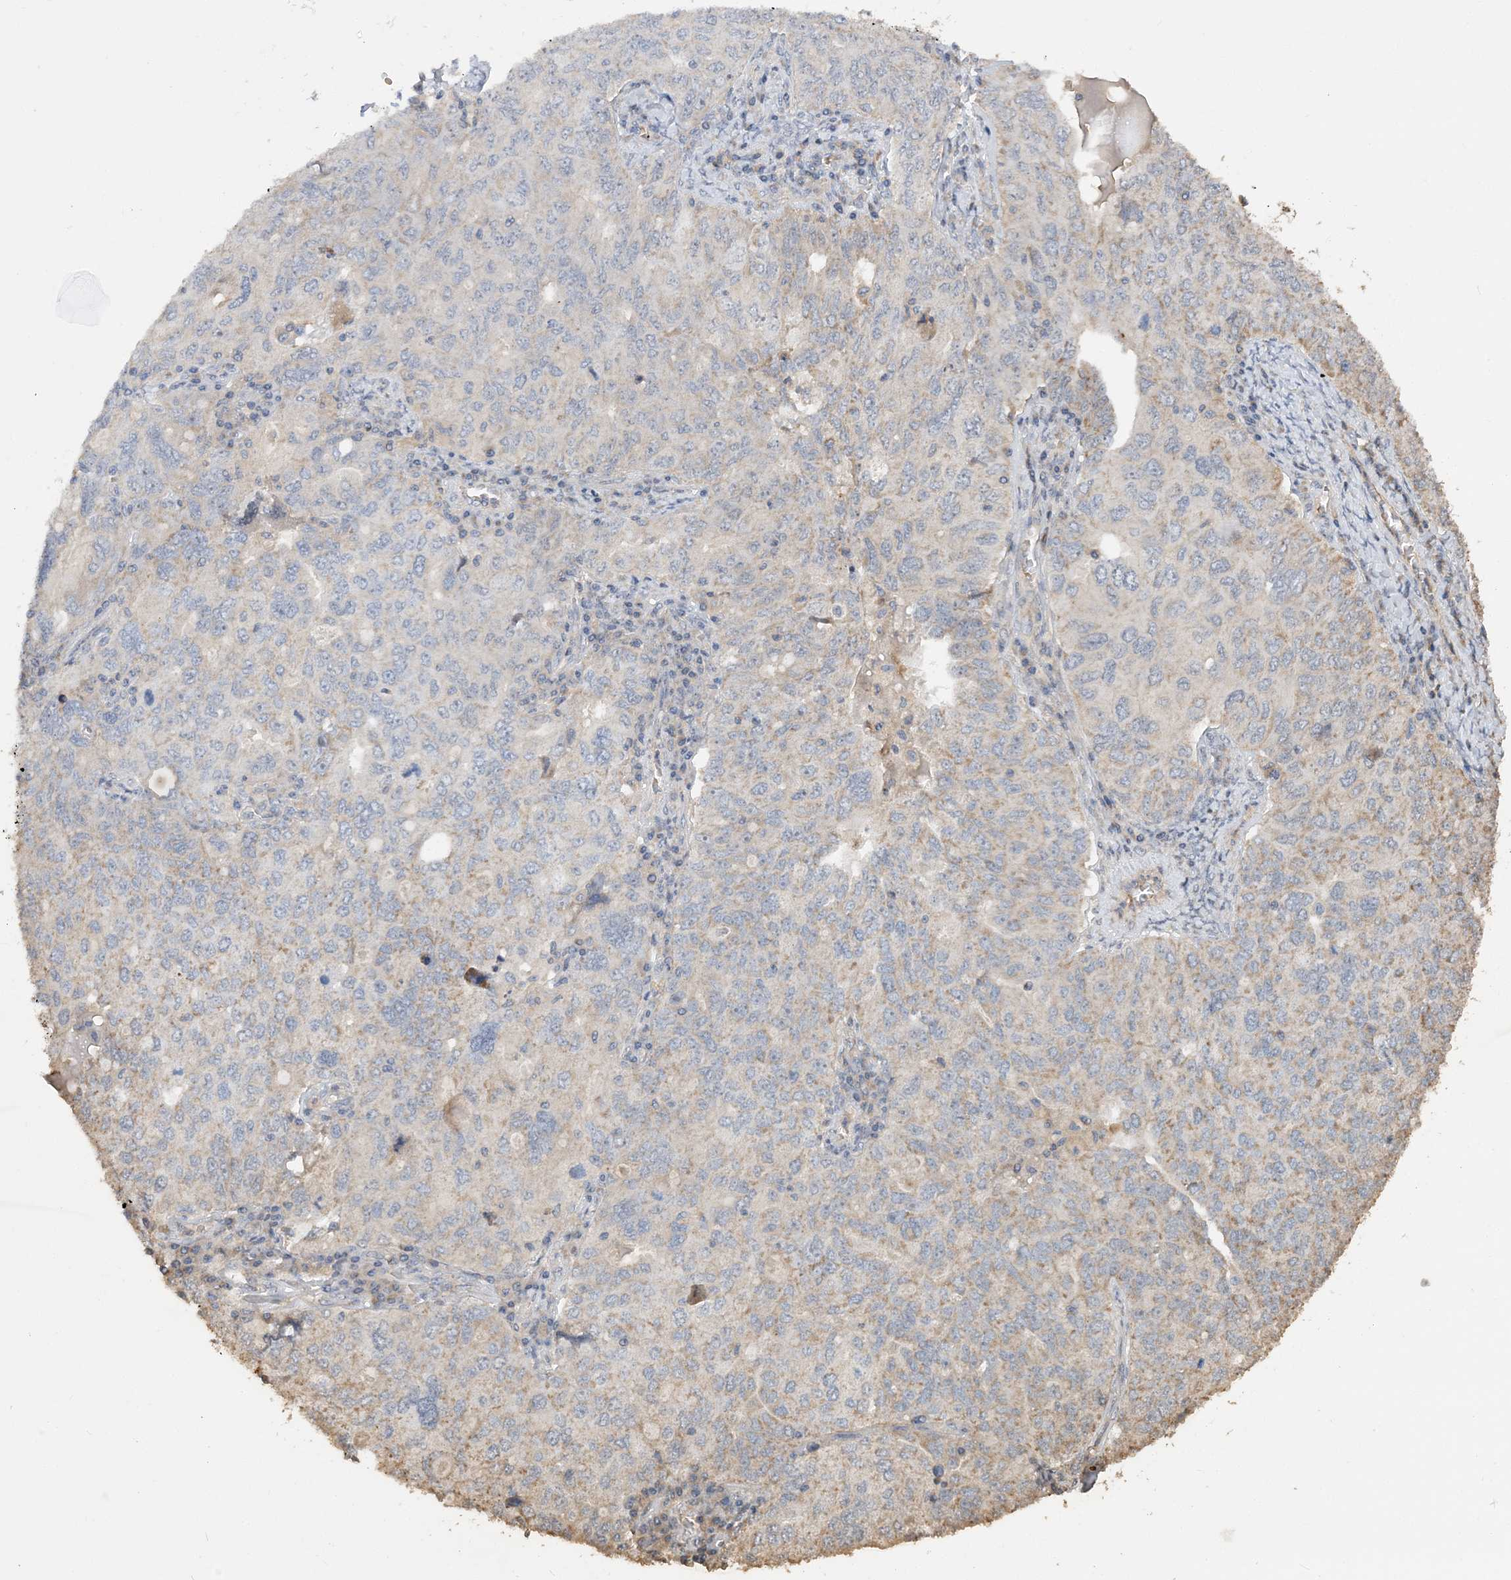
{"staining": {"intensity": "weak", "quantity": "<25%", "location": "cytoplasmic/membranous"}, "tissue": "ovarian cancer", "cell_type": "Tumor cells", "image_type": "cancer", "snomed": [{"axis": "morphology", "description": "Carcinoma, endometroid"}, {"axis": "topography", "description": "Ovary"}], "caption": "High magnification brightfield microscopy of endometroid carcinoma (ovarian) stained with DAB (3,3'-diaminobenzidine) (brown) and counterstained with hematoxylin (blue): tumor cells show no significant staining.", "gene": "GRINA", "patient": {"sex": "female", "age": 62}}